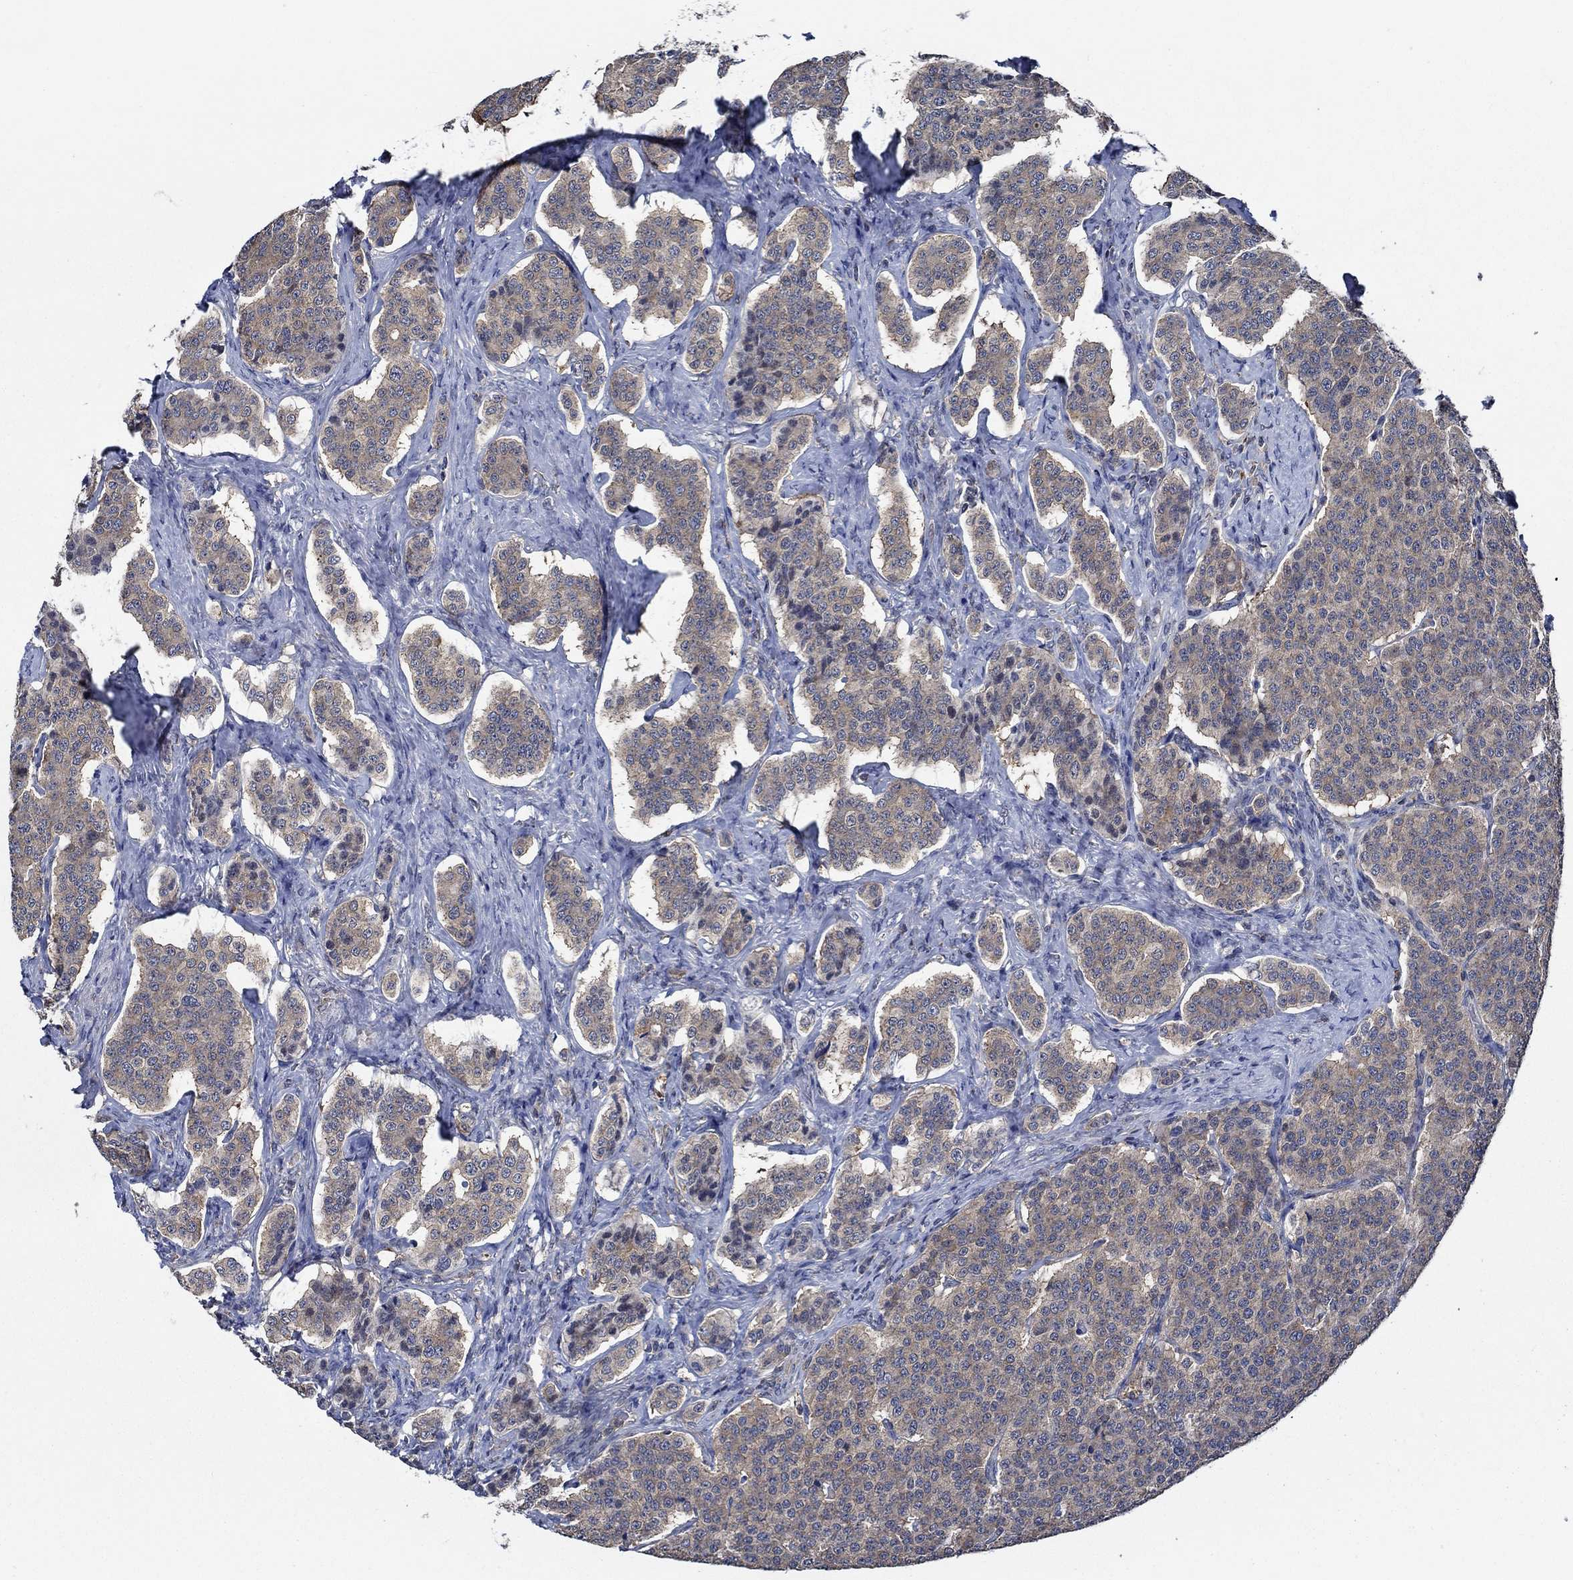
{"staining": {"intensity": "weak", "quantity": "25%-75%", "location": "cytoplasmic/membranous"}, "tissue": "carcinoid", "cell_type": "Tumor cells", "image_type": "cancer", "snomed": [{"axis": "morphology", "description": "Carcinoid, malignant, NOS"}, {"axis": "topography", "description": "Small intestine"}], "caption": "This photomicrograph displays immunohistochemistry (IHC) staining of human carcinoid, with low weak cytoplasmic/membranous expression in about 25%-75% of tumor cells.", "gene": "DACT1", "patient": {"sex": "female", "age": 58}}